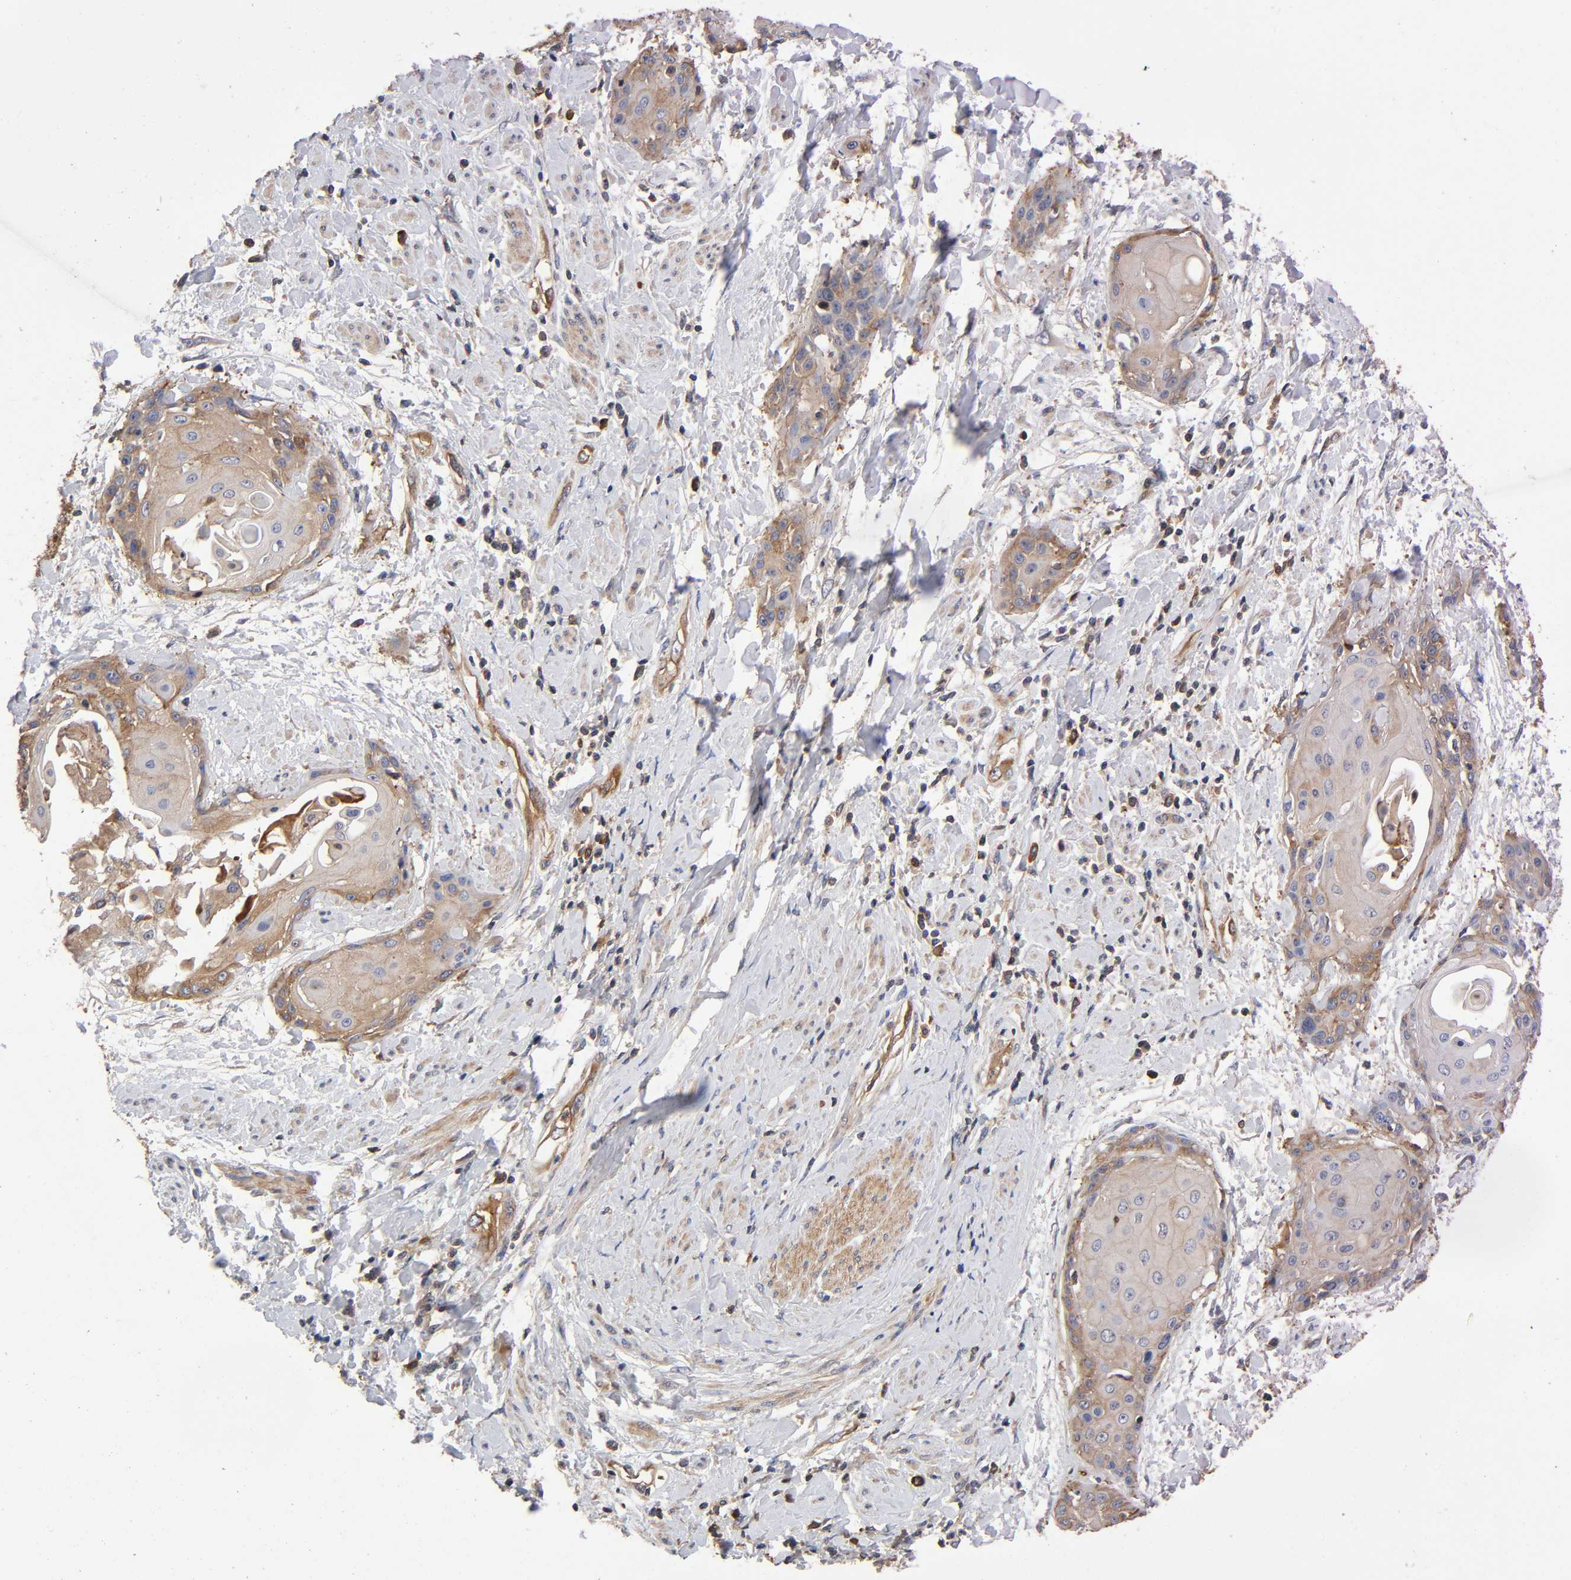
{"staining": {"intensity": "moderate", "quantity": "25%-75%", "location": "cytoplasmic/membranous"}, "tissue": "cervical cancer", "cell_type": "Tumor cells", "image_type": "cancer", "snomed": [{"axis": "morphology", "description": "Squamous cell carcinoma, NOS"}, {"axis": "topography", "description": "Cervix"}], "caption": "The immunohistochemical stain highlights moderate cytoplasmic/membranous expression in tumor cells of squamous cell carcinoma (cervical) tissue. (Stains: DAB (3,3'-diaminobenzidine) in brown, nuclei in blue, Microscopy: brightfield microscopy at high magnification).", "gene": "LAMTOR2", "patient": {"sex": "female", "age": 57}}